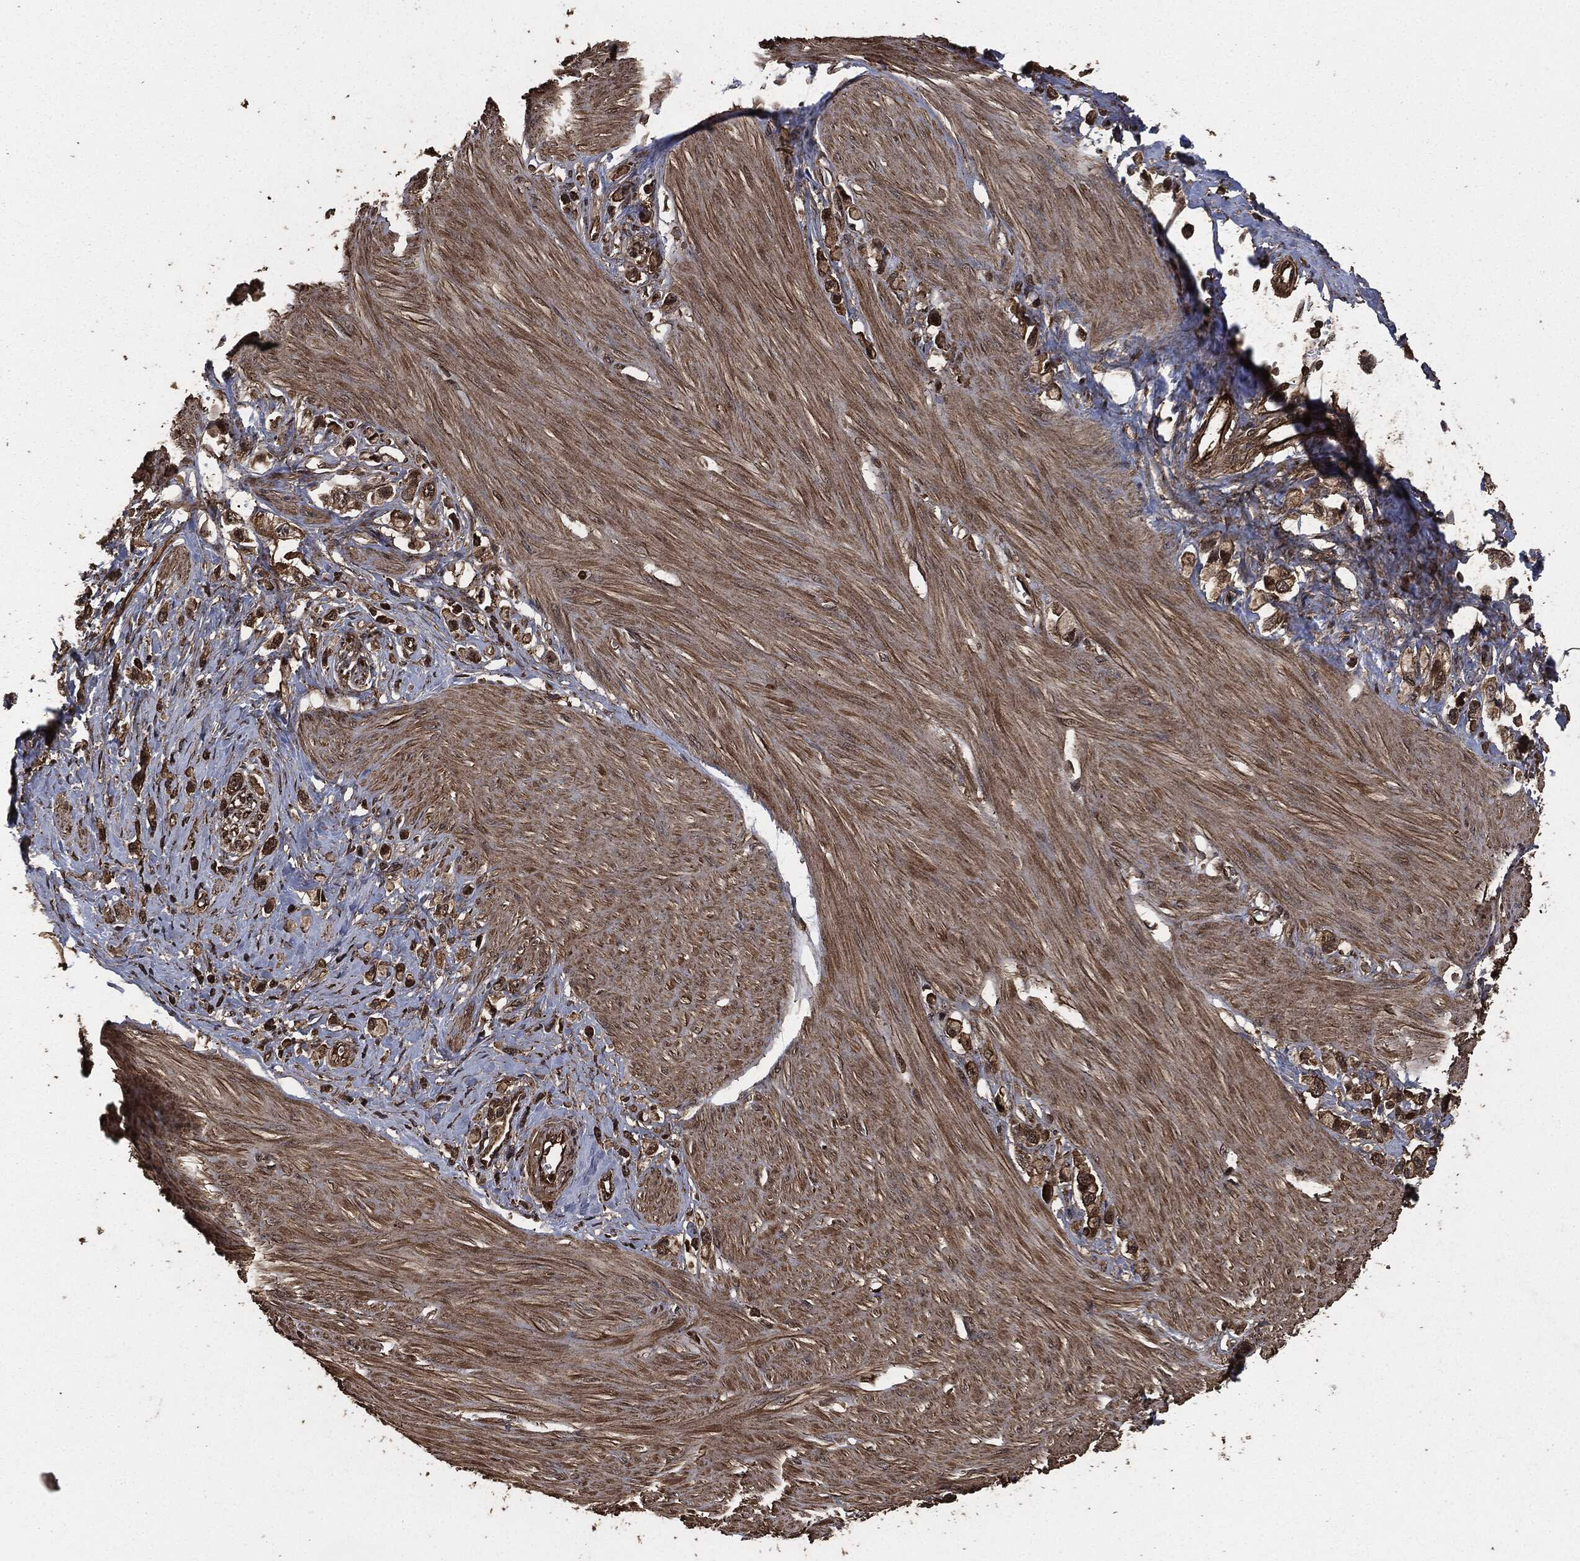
{"staining": {"intensity": "strong", "quantity": ">75%", "location": "cytoplasmic/membranous"}, "tissue": "stomach cancer", "cell_type": "Tumor cells", "image_type": "cancer", "snomed": [{"axis": "morphology", "description": "Normal tissue, NOS"}, {"axis": "morphology", "description": "Adenocarcinoma, NOS"}, {"axis": "morphology", "description": "Adenocarcinoma, High grade"}, {"axis": "topography", "description": "Stomach, upper"}, {"axis": "topography", "description": "Stomach"}], "caption": "This is an image of immunohistochemistry (IHC) staining of stomach cancer (adenocarcinoma), which shows strong staining in the cytoplasmic/membranous of tumor cells.", "gene": "HRAS", "patient": {"sex": "female", "age": 65}}